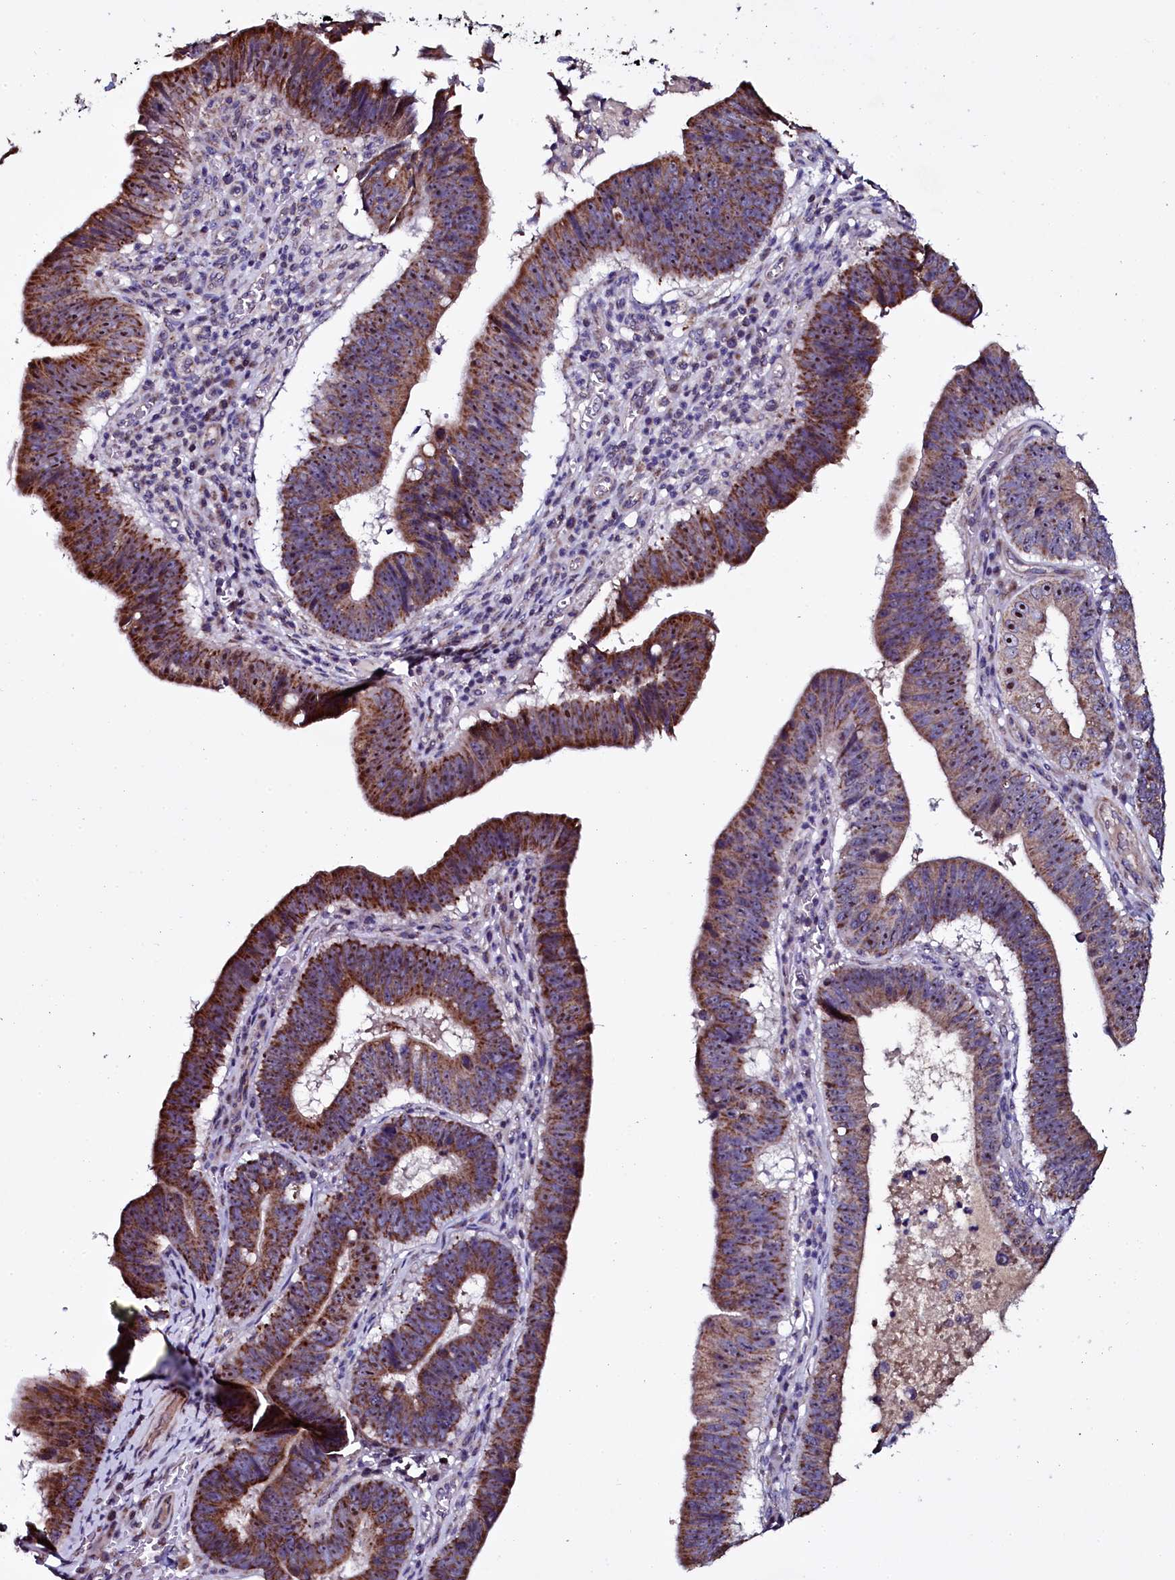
{"staining": {"intensity": "strong", "quantity": ">75%", "location": "cytoplasmic/membranous,nuclear"}, "tissue": "stomach cancer", "cell_type": "Tumor cells", "image_type": "cancer", "snomed": [{"axis": "morphology", "description": "Adenocarcinoma, NOS"}, {"axis": "topography", "description": "Stomach"}], "caption": "Stomach cancer (adenocarcinoma) stained with a protein marker exhibits strong staining in tumor cells.", "gene": "NAA80", "patient": {"sex": "male", "age": 59}}